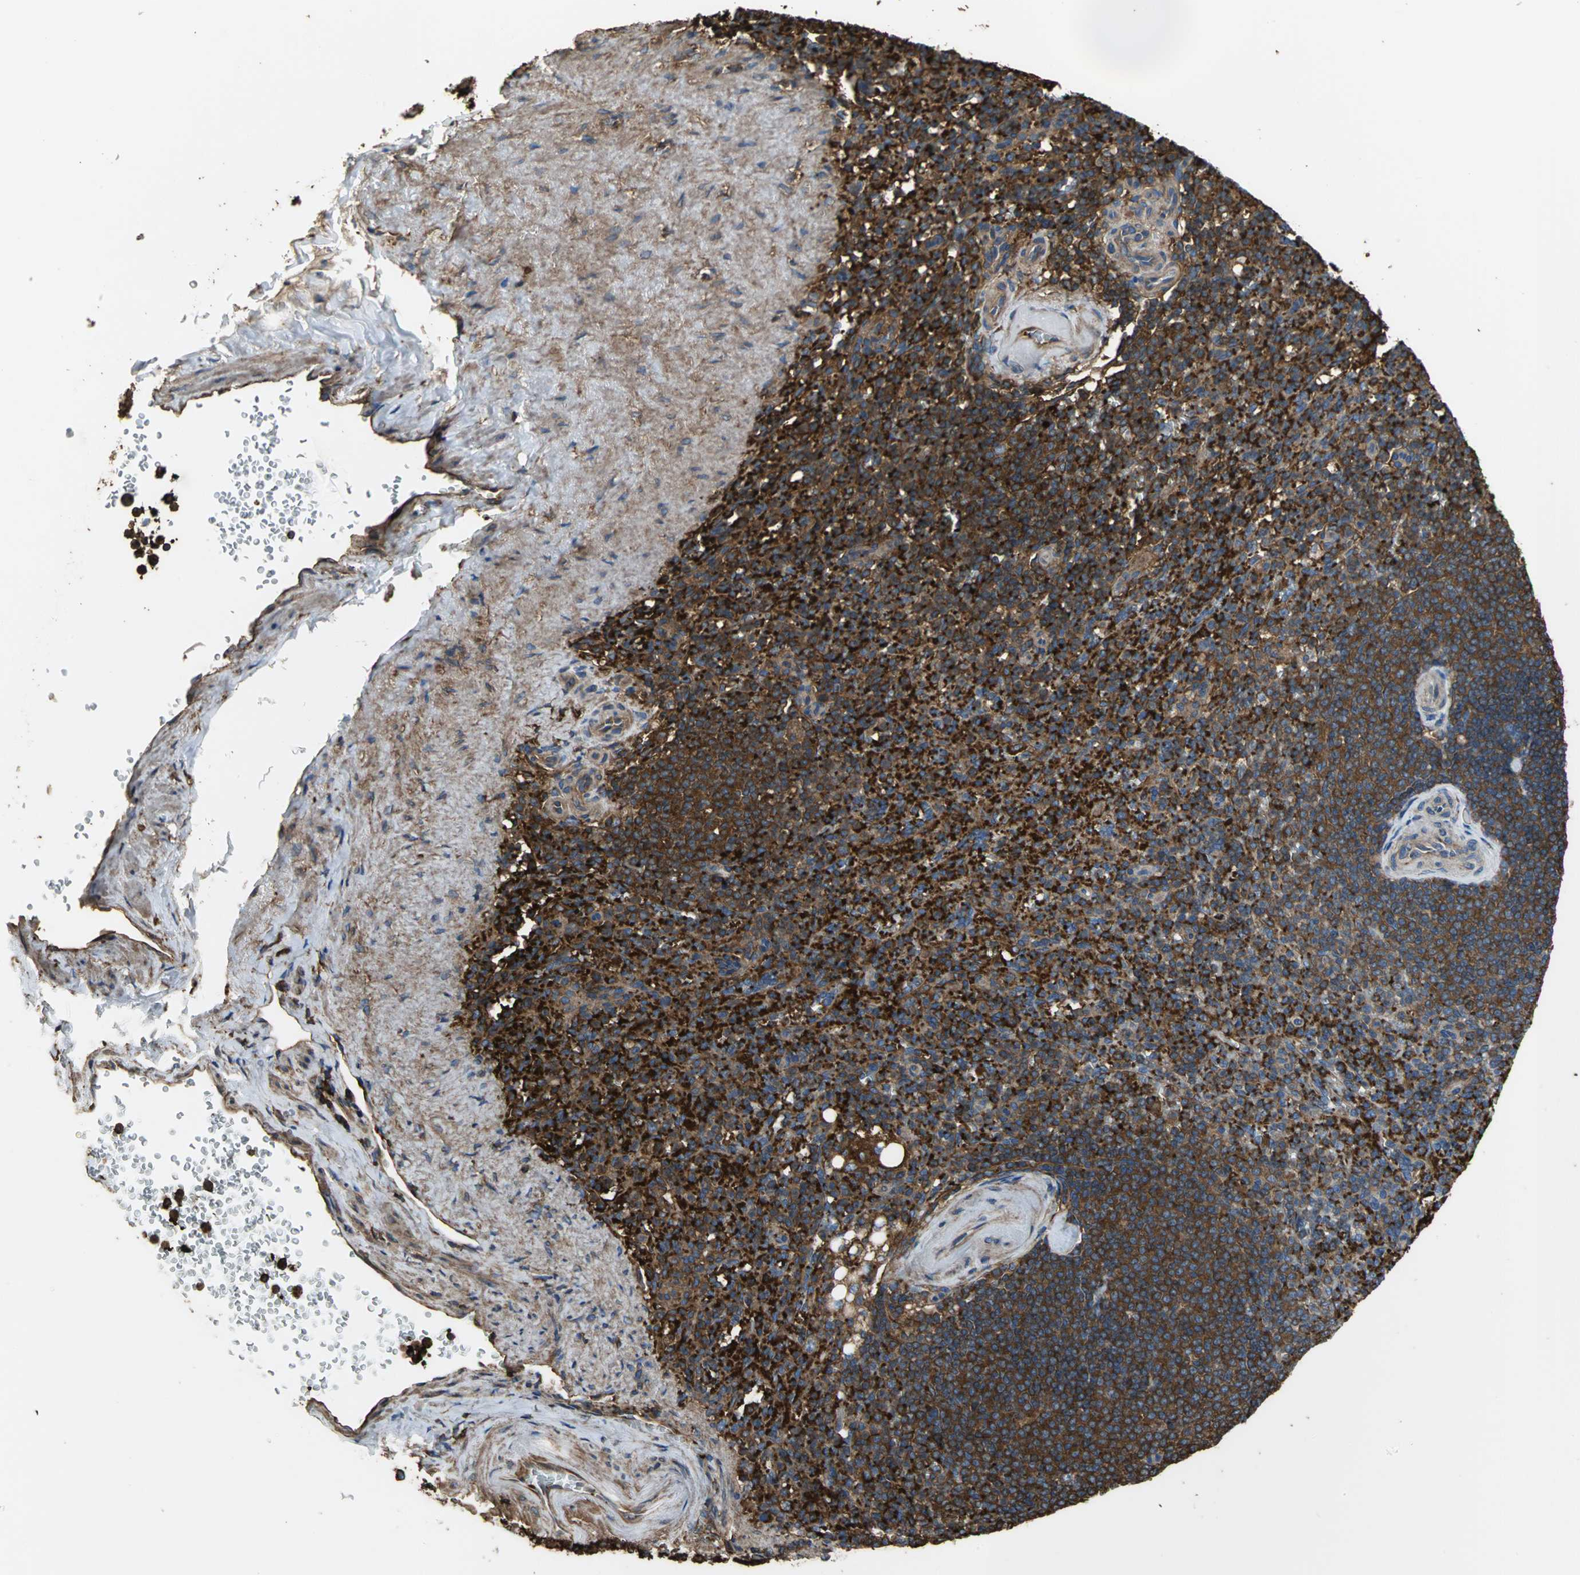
{"staining": {"intensity": "strong", "quantity": ">75%", "location": "cytoplasmic/membranous"}, "tissue": "spleen", "cell_type": "Cells in red pulp", "image_type": "normal", "snomed": [{"axis": "morphology", "description": "Normal tissue, NOS"}, {"axis": "topography", "description": "Spleen"}], "caption": "IHC of unremarkable spleen displays high levels of strong cytoplasmic/membranous positivity in approximately >75% of cells in red pulp.", "gene": "TLN1", "patient": {"sex": "female", "age": 74}}